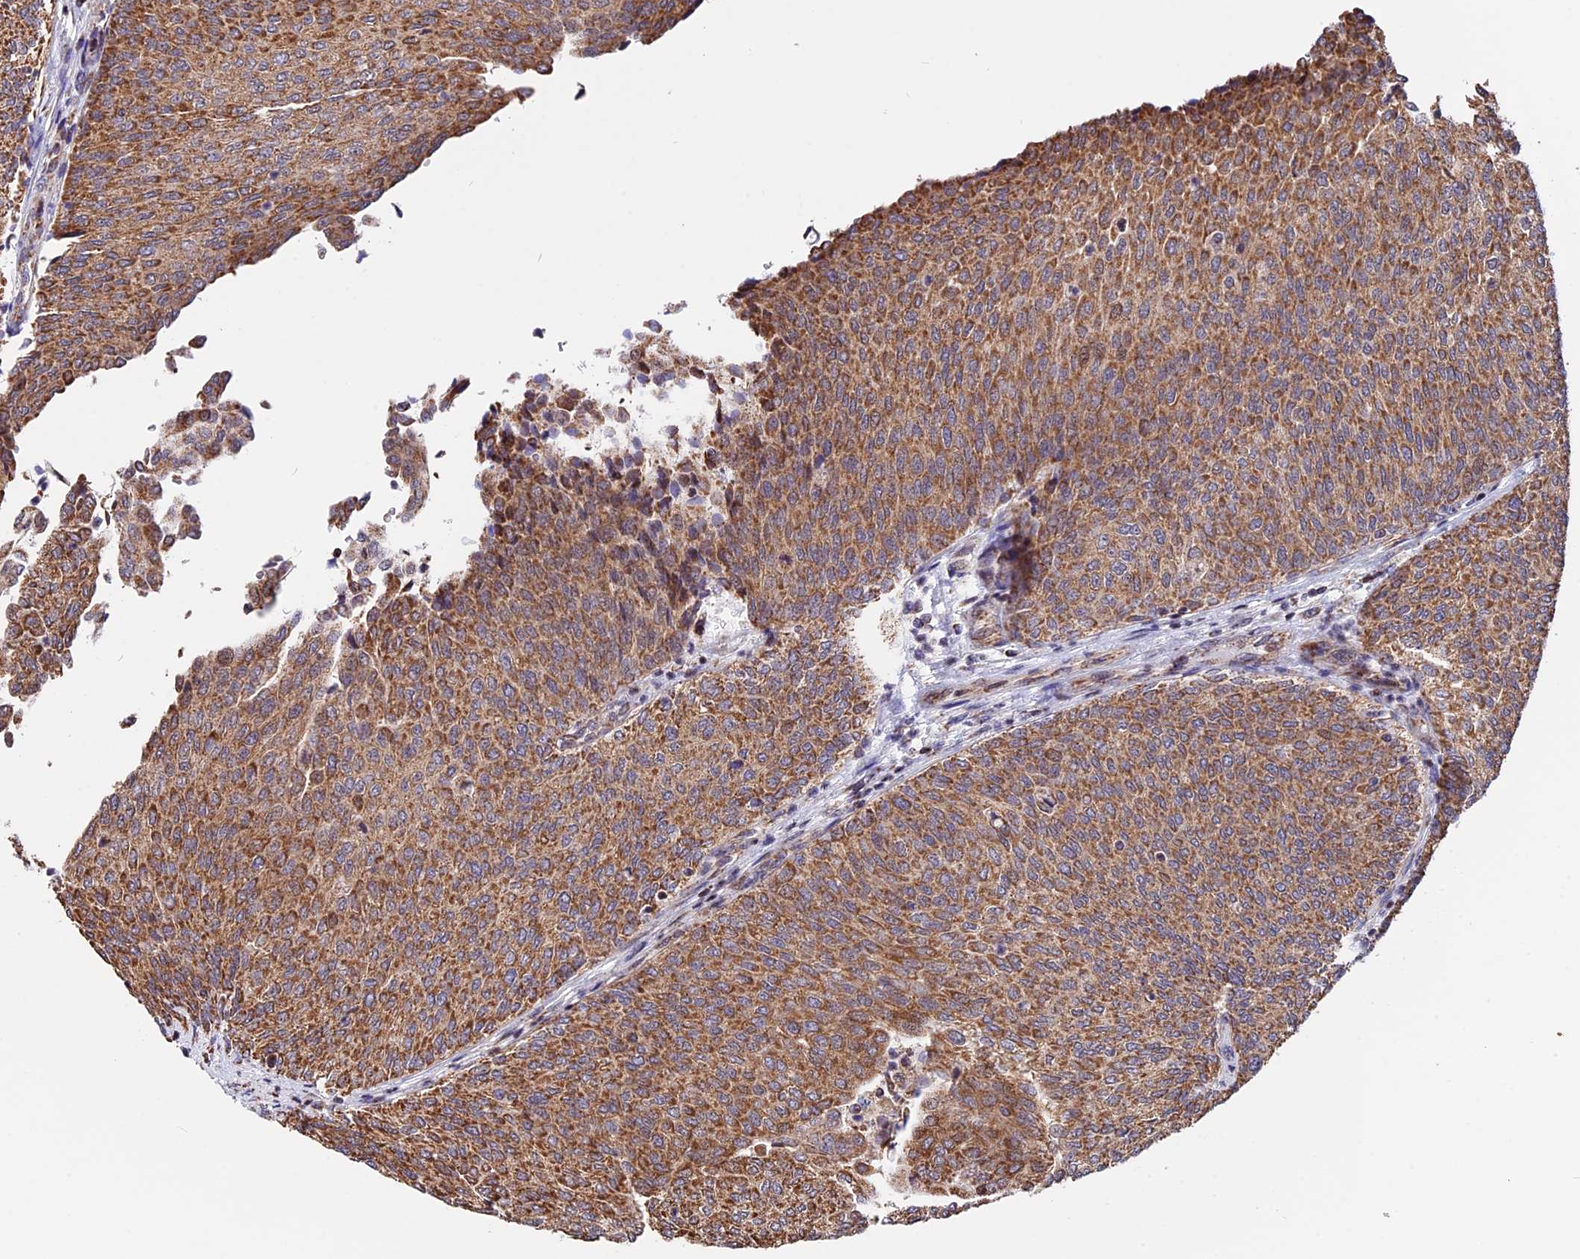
{"staining": {"intensity": "strong", "quantity": ">75%", "location": "cytoplasmic/membranous"}, "tissue": "urothelial cancer", "cell_type": "Tumor cells", "image_type": "cancer", "snomed": [{"axis": "morphology", "description": "Urothelial carcinoma, Low grade"}, {"axis": "topography", "description": "Urinary bladder"}], "caption": "Low-grade urothelial carcinoma stained with a brown dye exhibits strong cytoplasmic/membranous positive positivity in approximately >75% of tumor cells.", "gene": "FAM174C", "patient": {"sex": "female", "age": 79}}